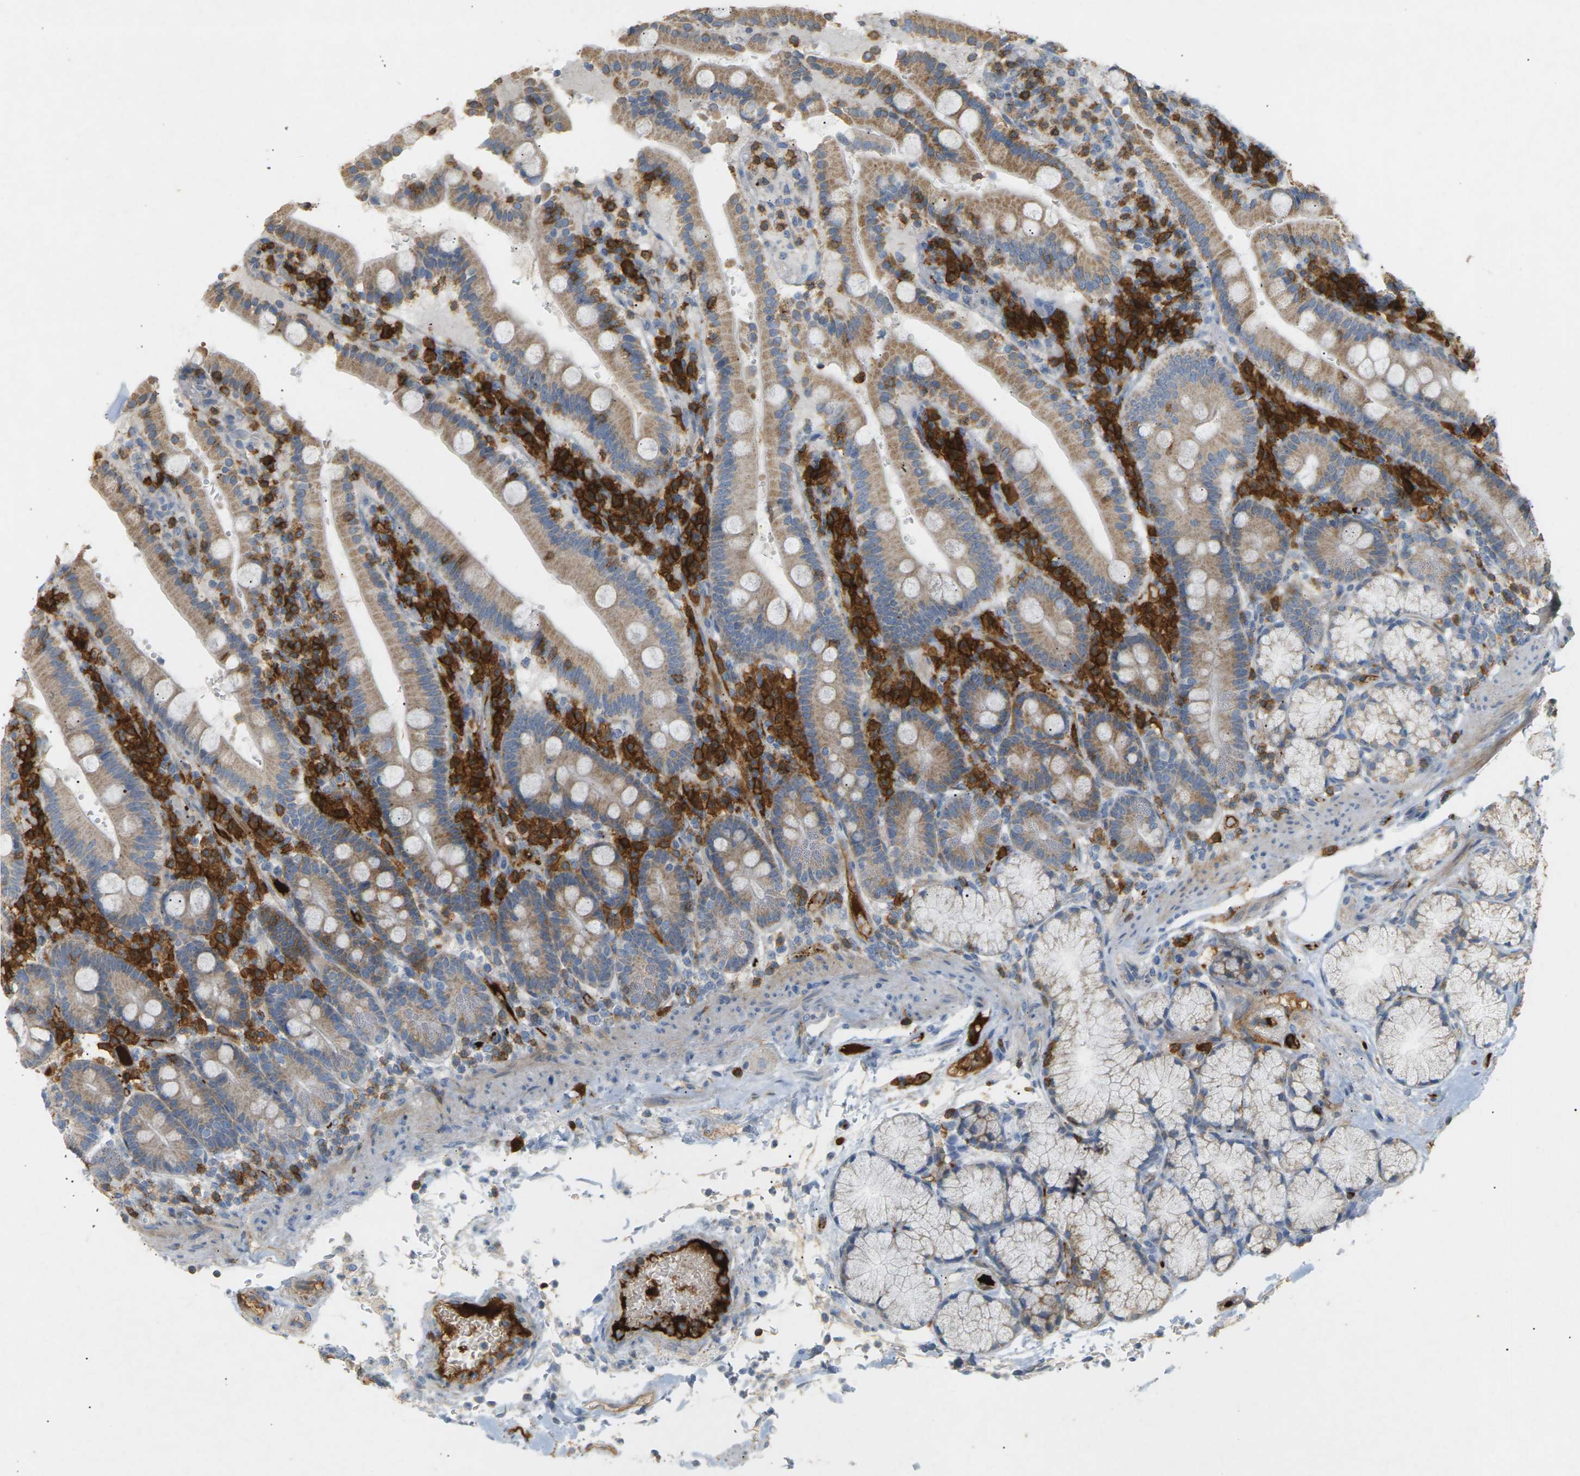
{"staining": {"intensity": "moderate", "quantity": ">75%", "location": "cytoplasmic/membranous"}, "tissue": "duodenum", "cell_type": "Glandular cells", "image_type": "normal", "snomed": [{"axis": "morphology", "description": "Normal tissue, NOS"}, {"axis": "topography", "description": "Small intestine, NOS"}], "caption": "IHC photomicrograph of normal human duodenum stained for a protein (brown), which shows medium levels of moderate cytoplasmic/membranous staining in approximately >75% of glandular cells.", "gene": "LIME1", "patient": {"sex": "female", "age": 71}}